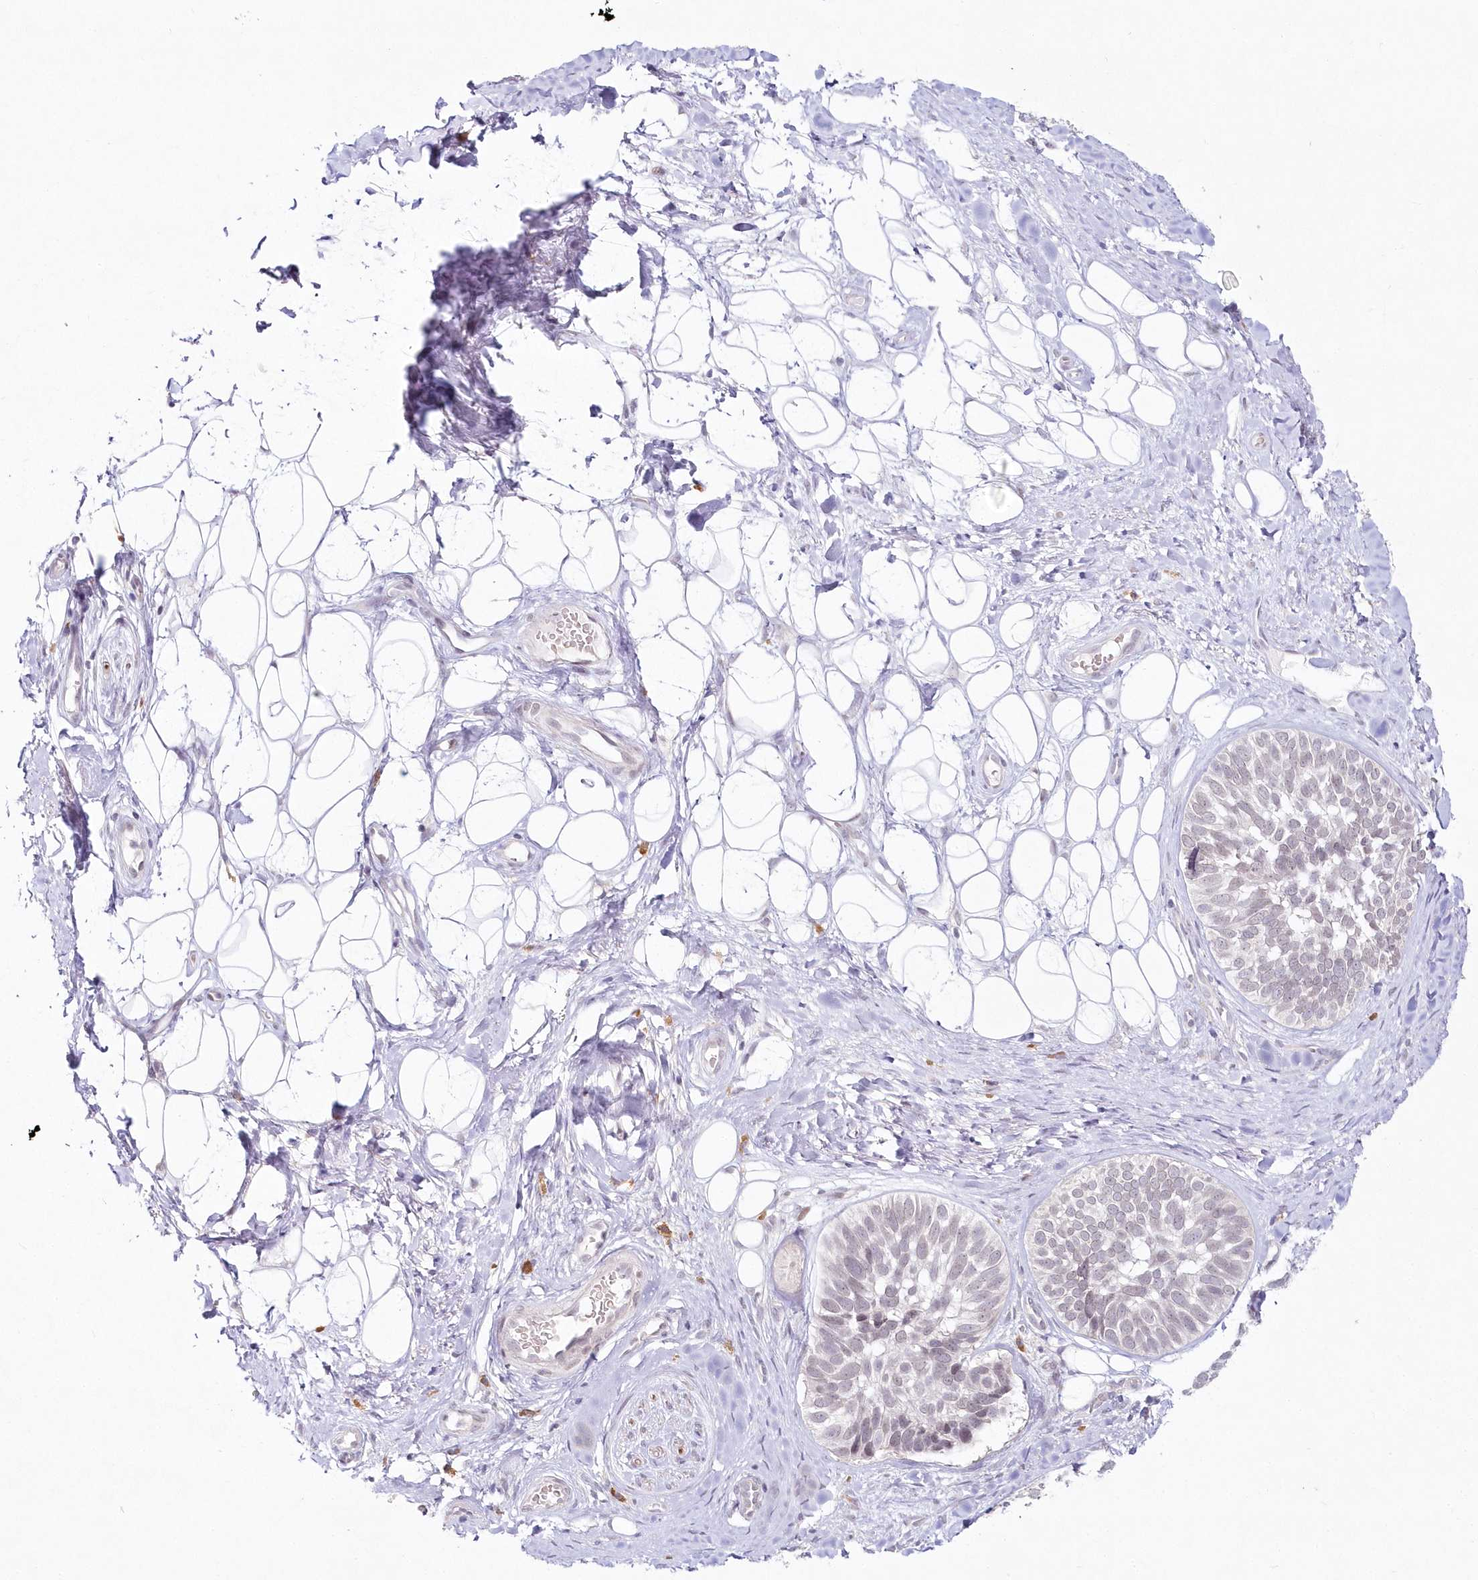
{"staining": {"intensity": "weak", "quantity": "25%-75%", "location": "nuclear"}, "tissue": "skin cancer", "cell_type": "Tumor cells", "image_type": "cancer", "snomed": [{"axis": "morphology", "description": "Basal cell carcinoma"}, {"axis": "topography", "description": "Skin"}], "caption": "The image shows a brown stain indicating the presence of a protein in the nuclear of tumor cells in skin basal cell carcinoma.", "gene": "HYCC2", "patient": {"sex": "male", "age": 62}}